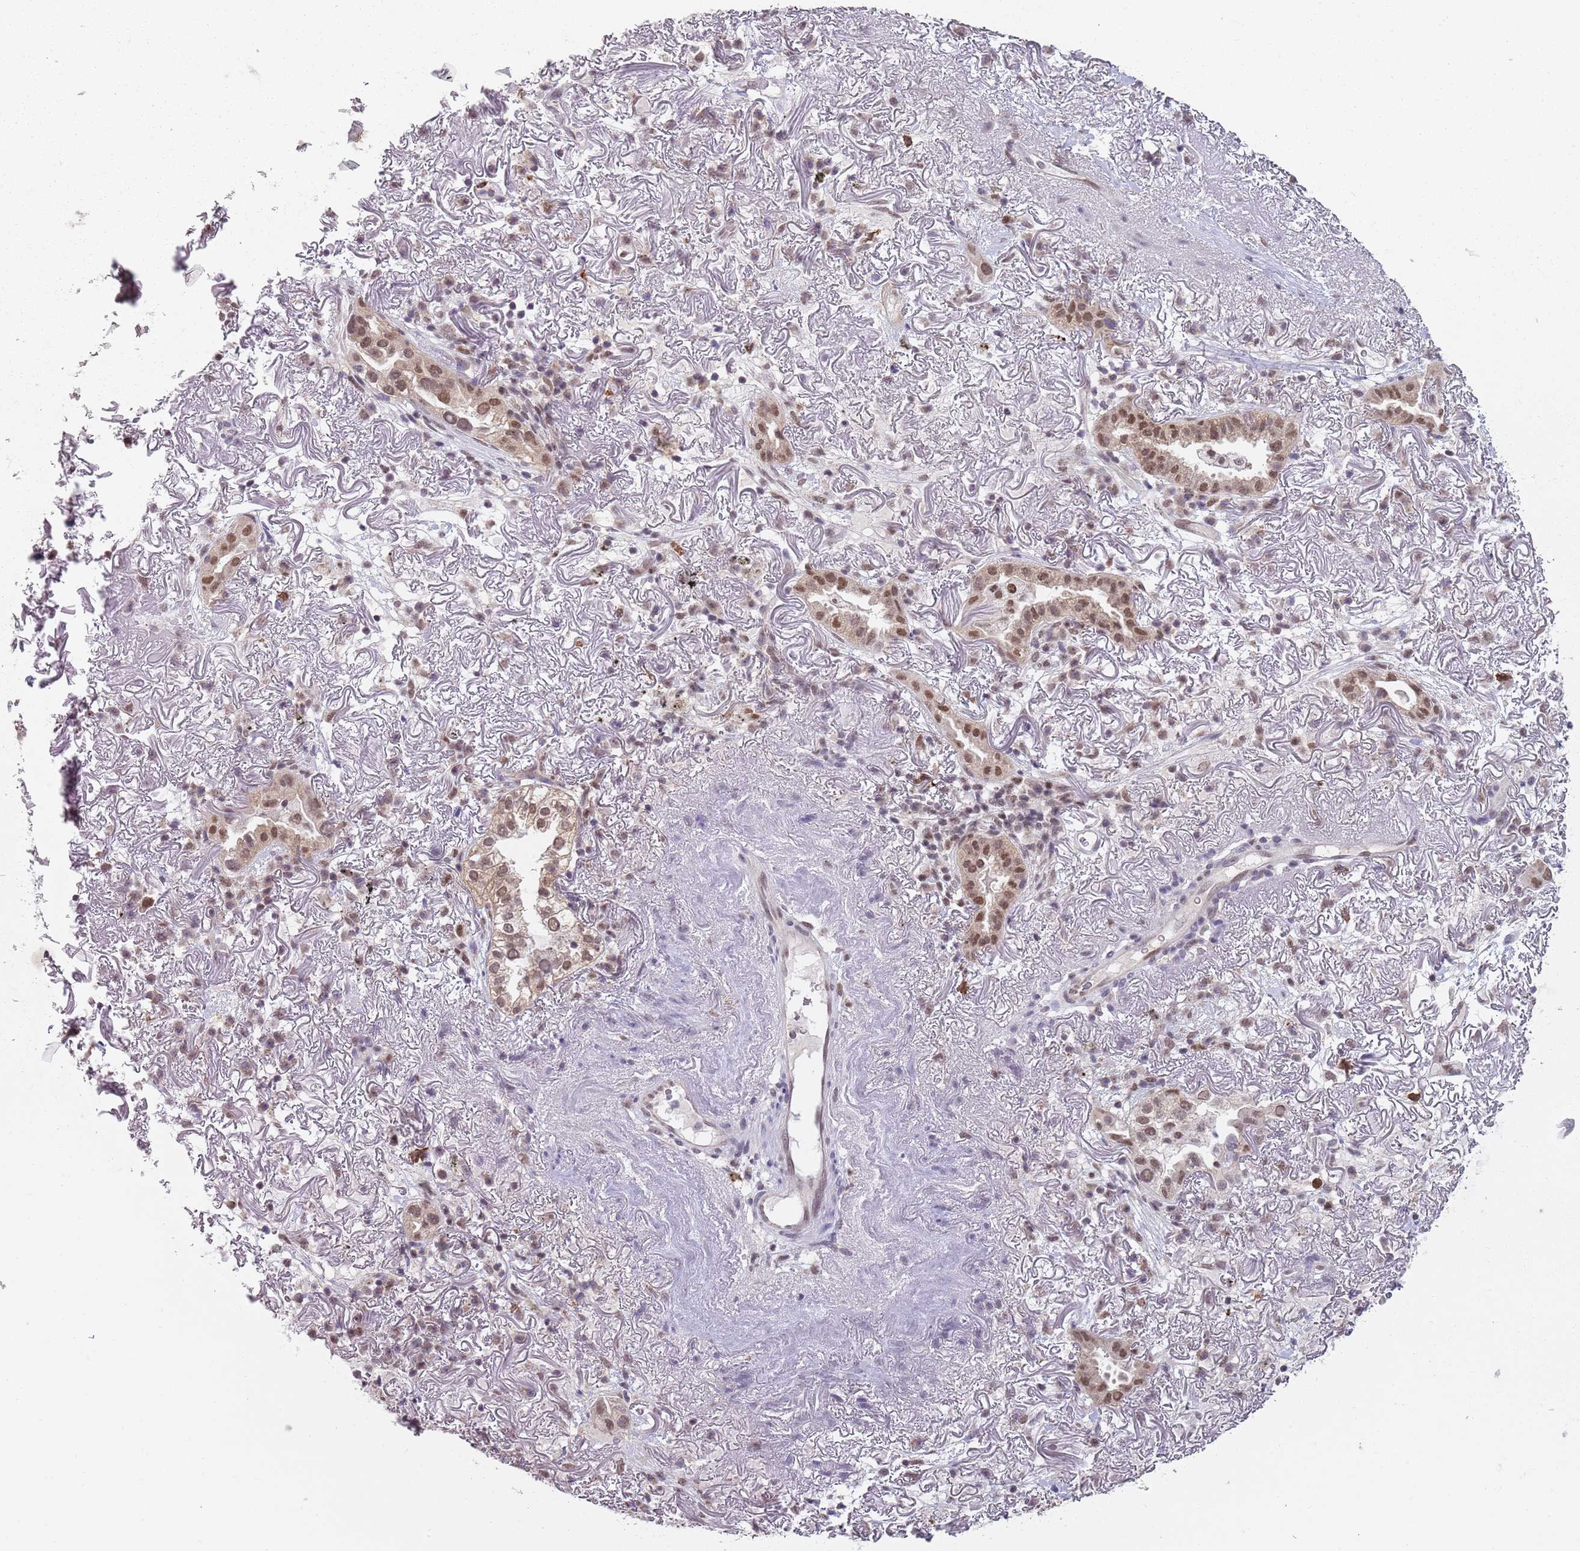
{"staining": {"intensity": "moderate", "quantity": ">75%", "location": "nuclear"}, "tissue": "lung cancer", "cell_type": "Tumor cells", "image_type": "cancer", "snomed": [{"axis": "morphology", "description": "Adenocarcinoma, NOS"}, {"axis": "topography", "description": "Lung"}], "caption": "Immunohistochemistry image of neoplastic tissue: adenocarcinoma (lung) stained using IHC reveals medium levels of moderate protein expression localized specifically in the nuclear of tumor cells, appearing as a nuclear brown color.", "gene": "SMARCAL1", "patient": {"sex": "female", "age": 69}}